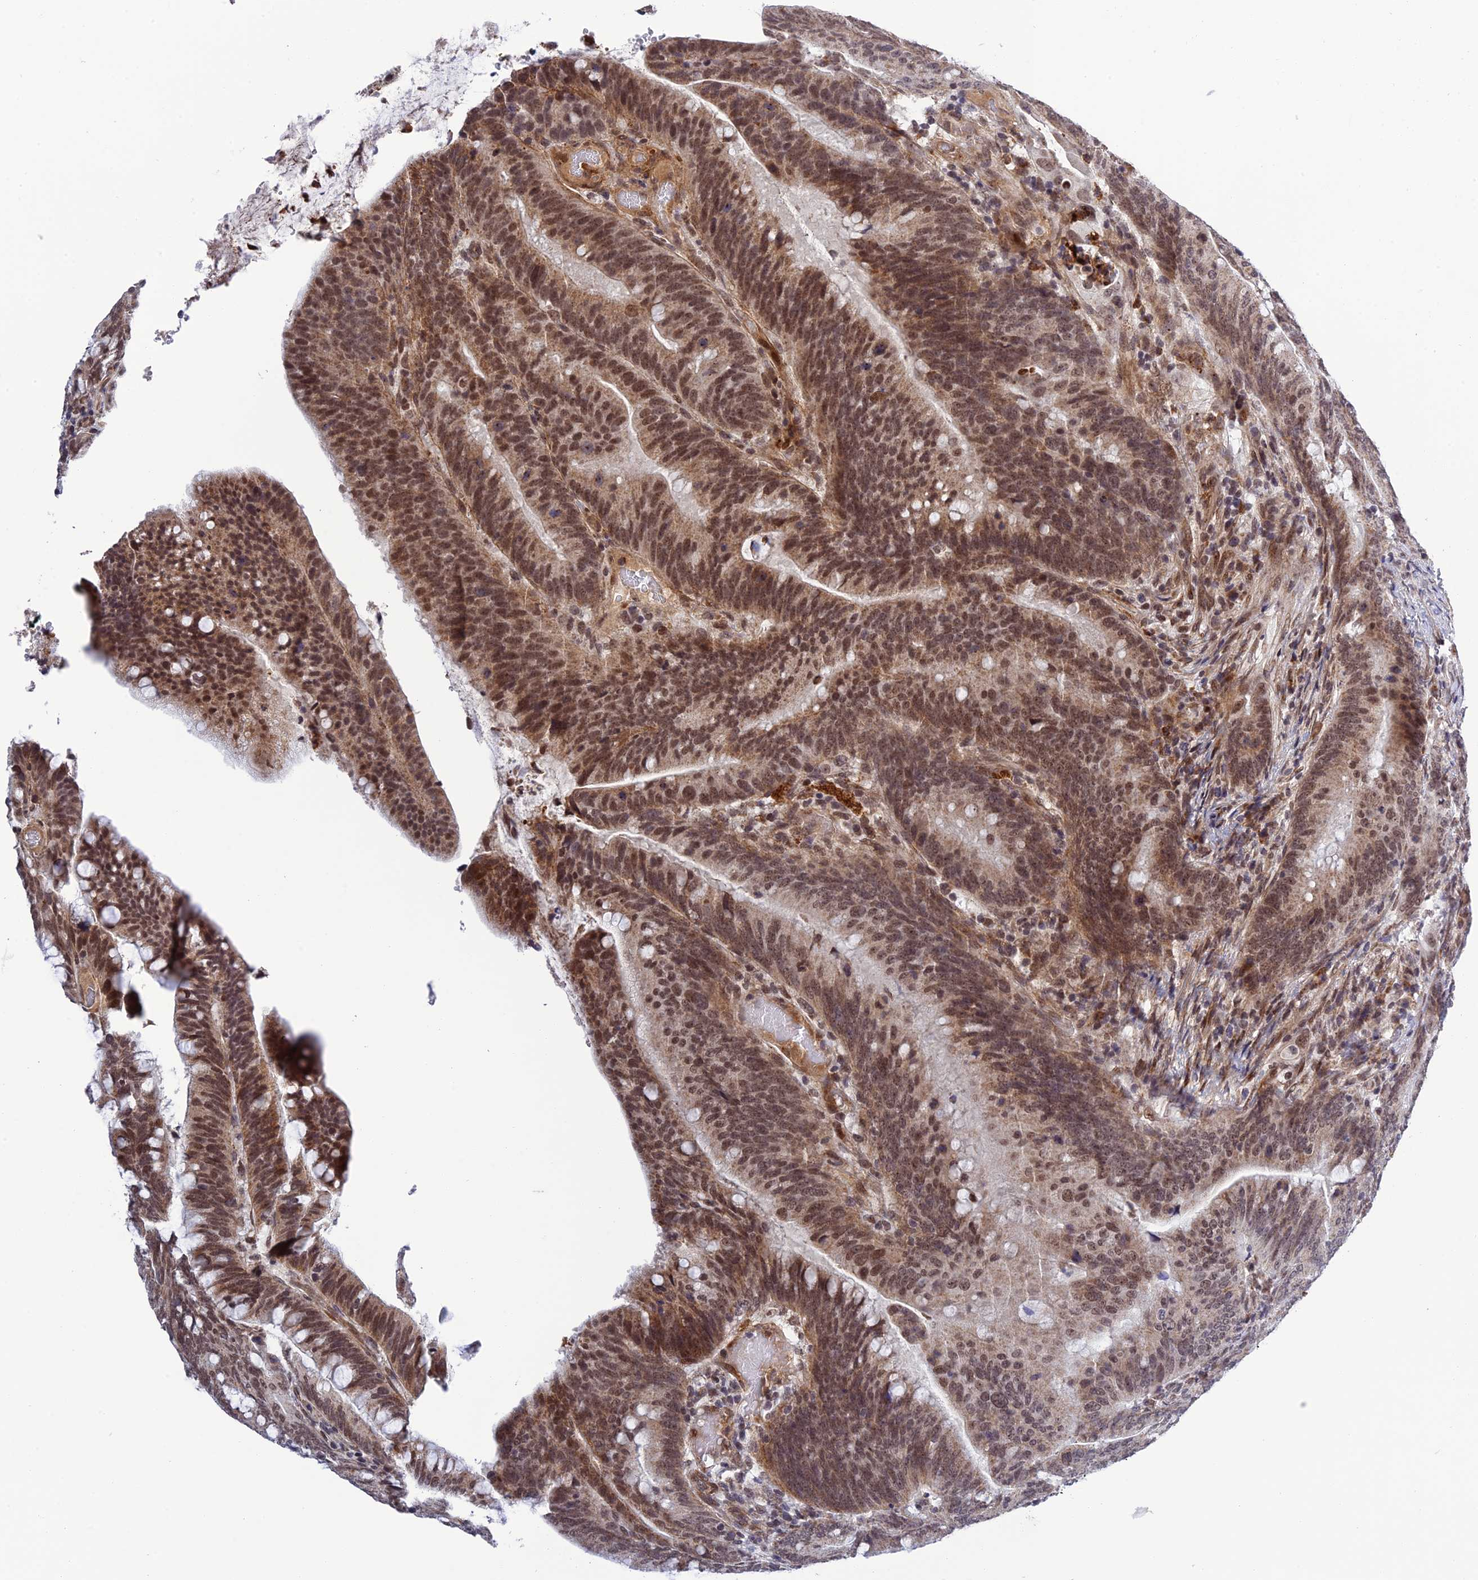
{"staining": {"intensity": "moderate", "quantity": ">75%", "location": "cytoplasmic/membranous,nuclear"}, "tissue": "colorectal cancer", "cell_type": "Tumor cells", "image_type": "cancer", "snomed": [{"axis": "morphology", "description": "Adenocarcinoma, NOS"}, {"axis": "topography", "description": "Colon"}], "caption": "Protein expression analysis of human colorectal cancer reveals moderate cytoplasmic/membranous and nuclear staining in approximately >75% of tumor cells.", "gene": "REXO1", "patient": {"sex": "female", "age": 66}}